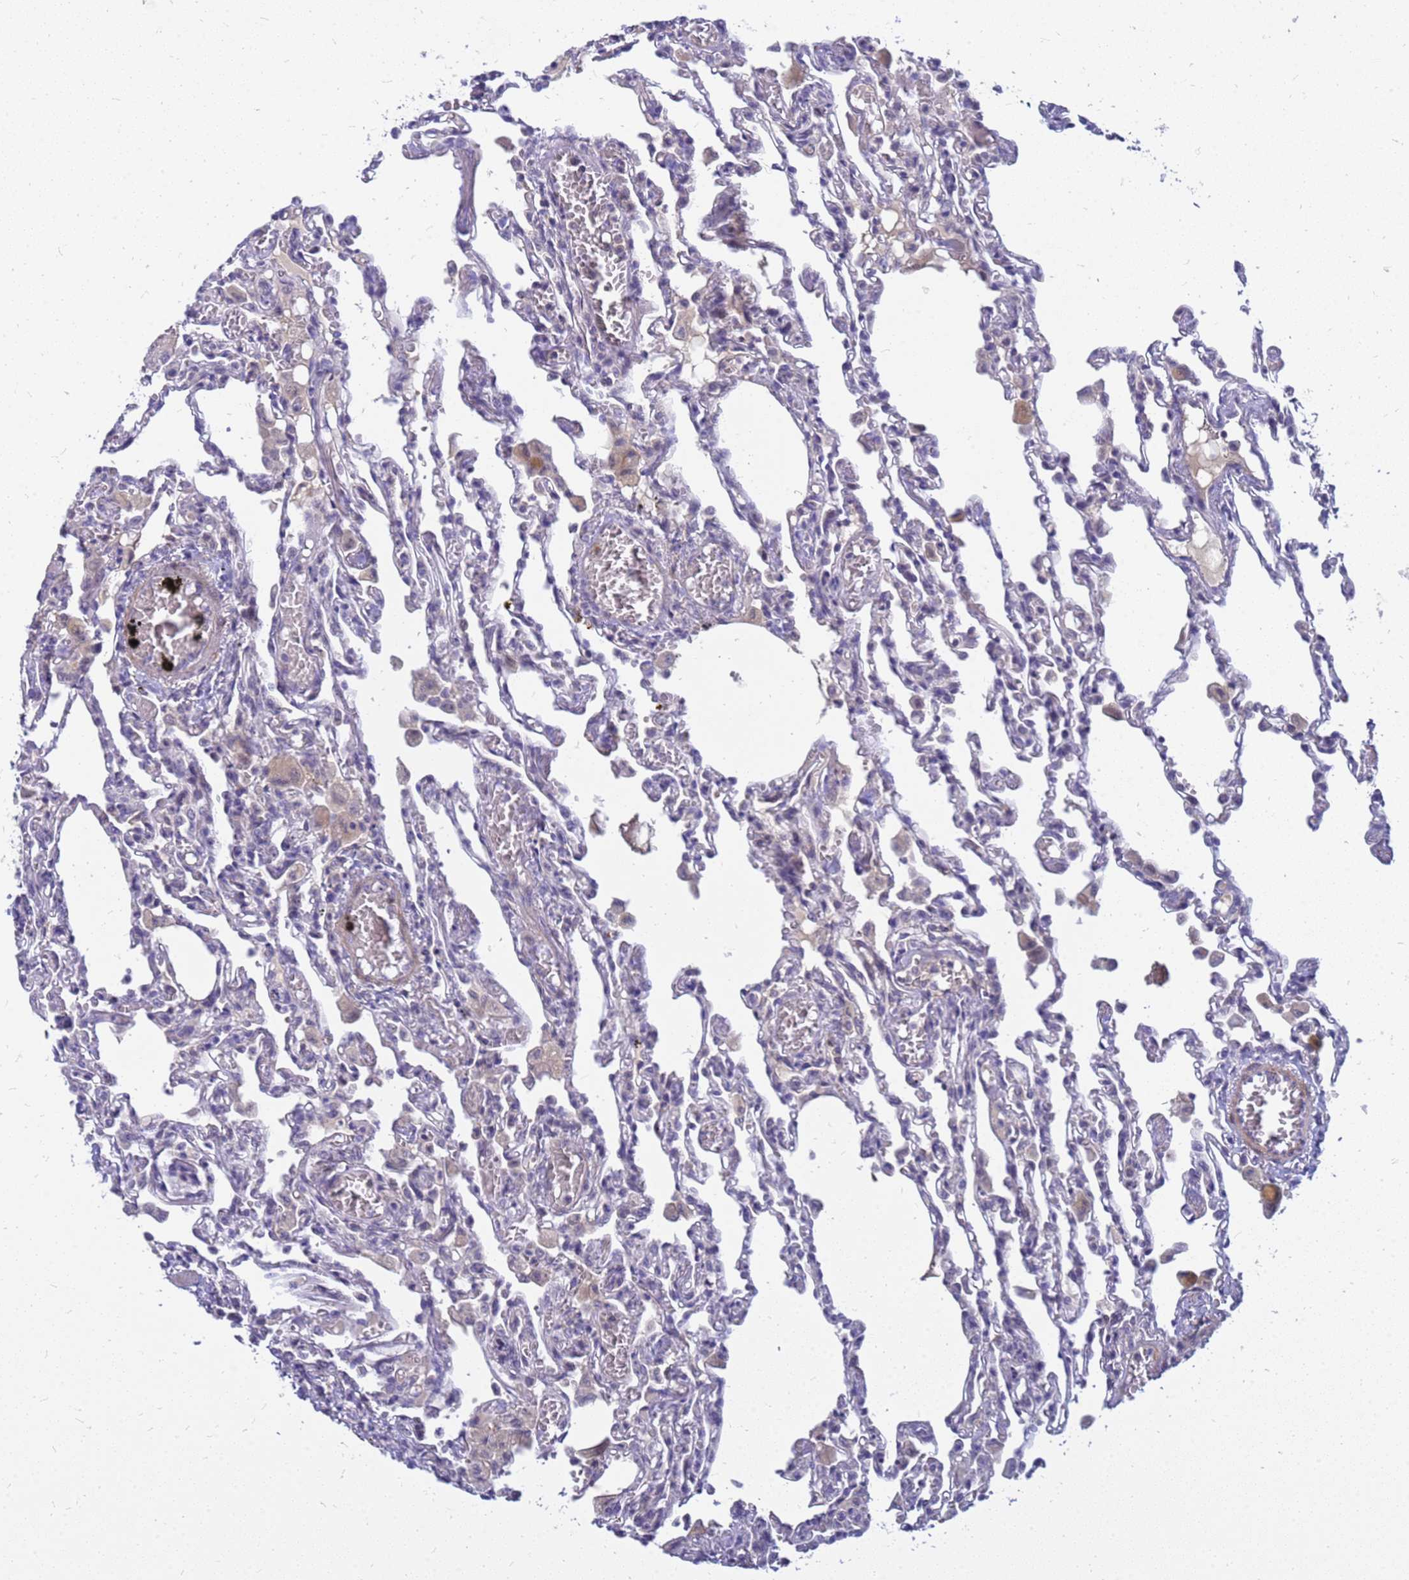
{"staining": {"intensity": "negative", "quantity": "none", "location": "none"}, "tissue": "lung", "cell_type": "Alveolar cells", "image_type": "normal", "snomed": [{"axis": "morphology", "description": "Normal tissue, NOS"}, {"axis": "topography", "description": "Bronchus"}, {"axis": "topography", "description": "Lung"}], "caption": "Alveolar cells are negative for protein expression in unremarkable human lung. (DAB (3,3'-diaminobenzidine) IHC visualized using brightfield microscopy, high magnification).", "gene": "SRGAP3", "patient": {"sex": "female", "age": 49}}